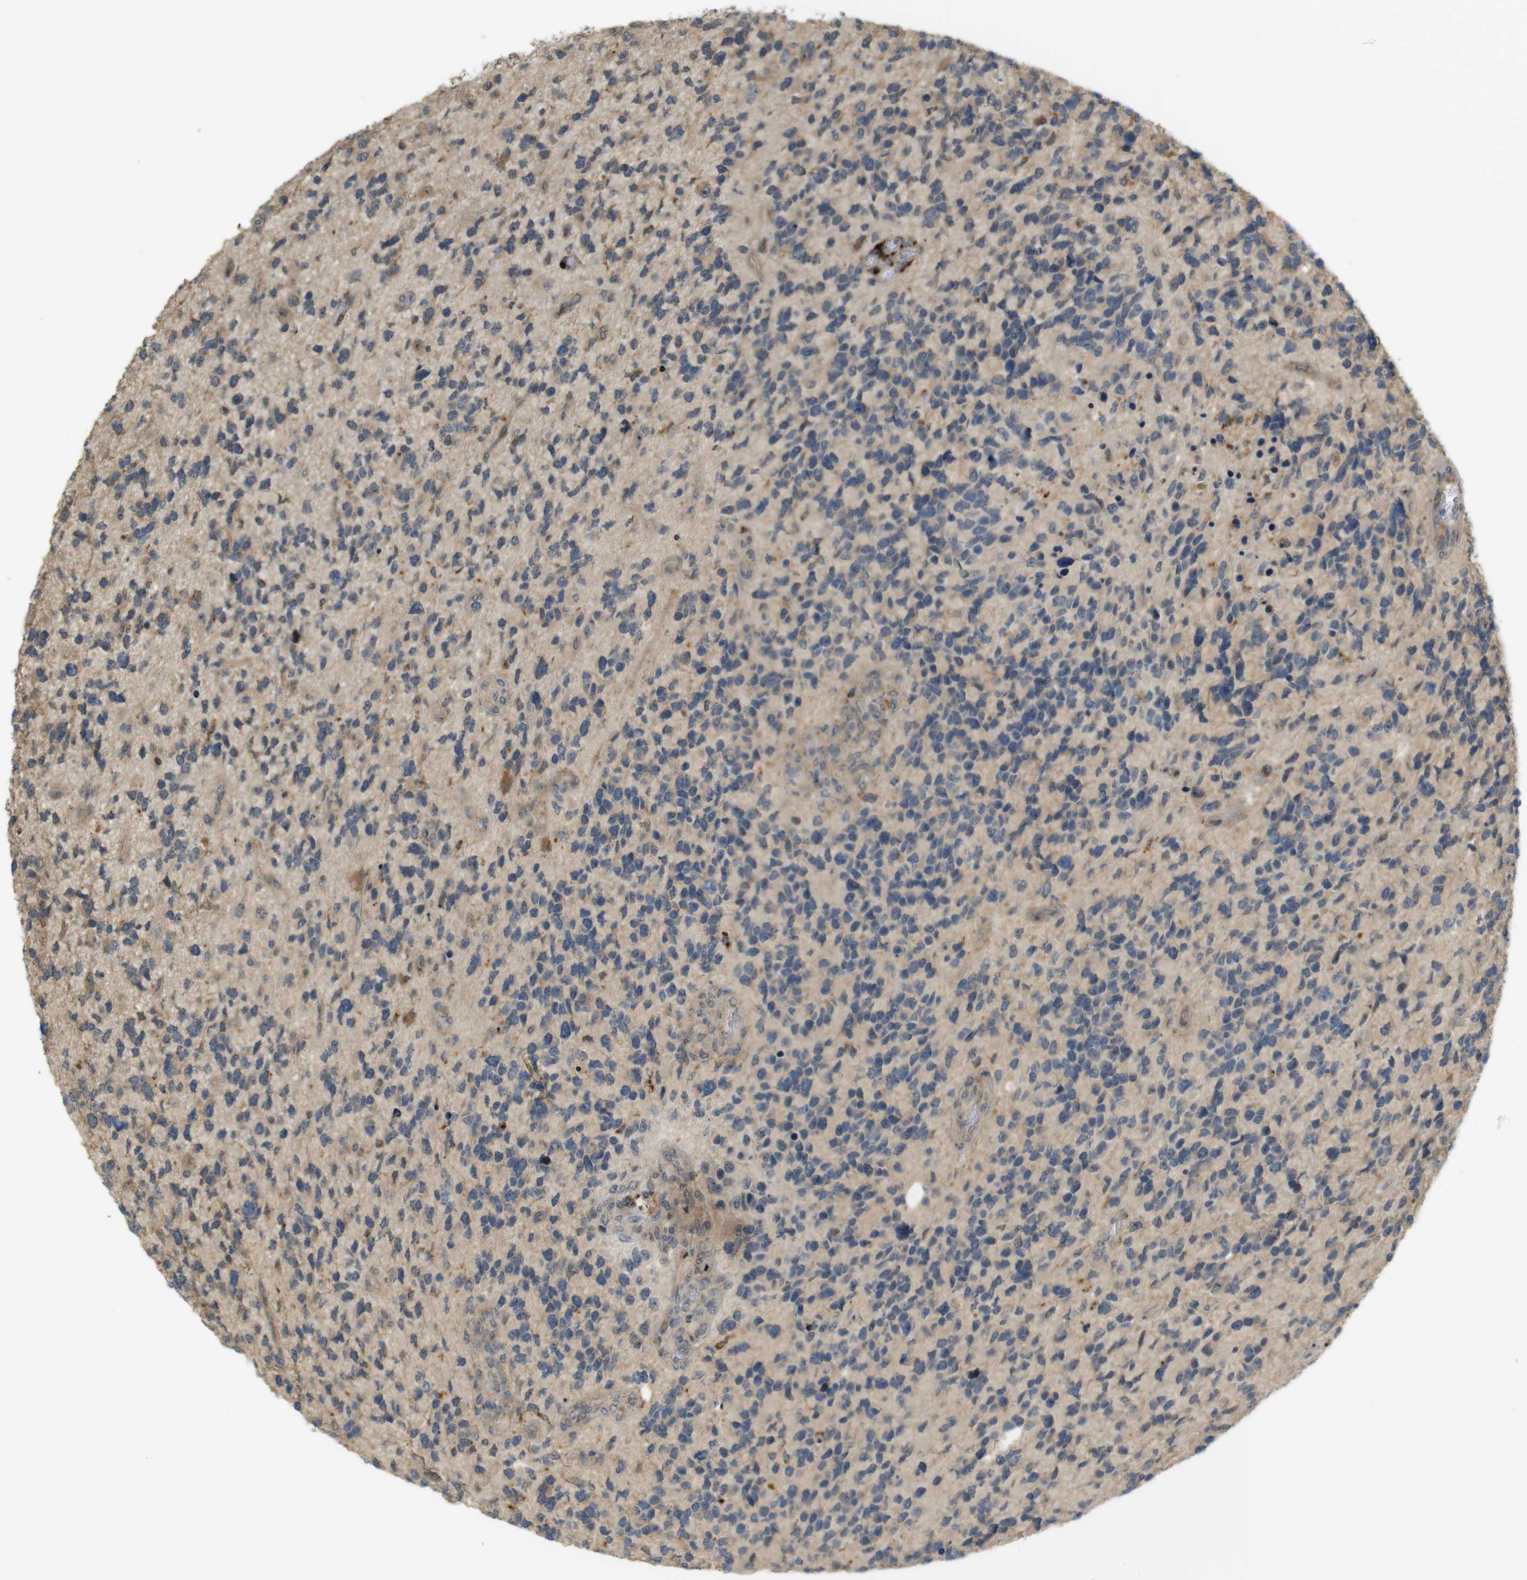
{"staining": {"intensity": "moderate", "quantity": "<25%", "location": "cytoplasmic/membranous"}, "tissue": "glioma", "cell_type": "Tumor cells", "image_type": "cancer", "snomed": [{"axis": "morphology", "description": "Glioma, malignant, High grade"}, {"axis": "topography", "description": "Brain"}], "caption": "A micrograph of human malignant glioma (high-grade) stained for a protein demonstrates moderate cytoplasmic/membranous brown staining in tumor cells.", "gene": "TSPAN9", "patient": {"sex": "female", "age": 58}}